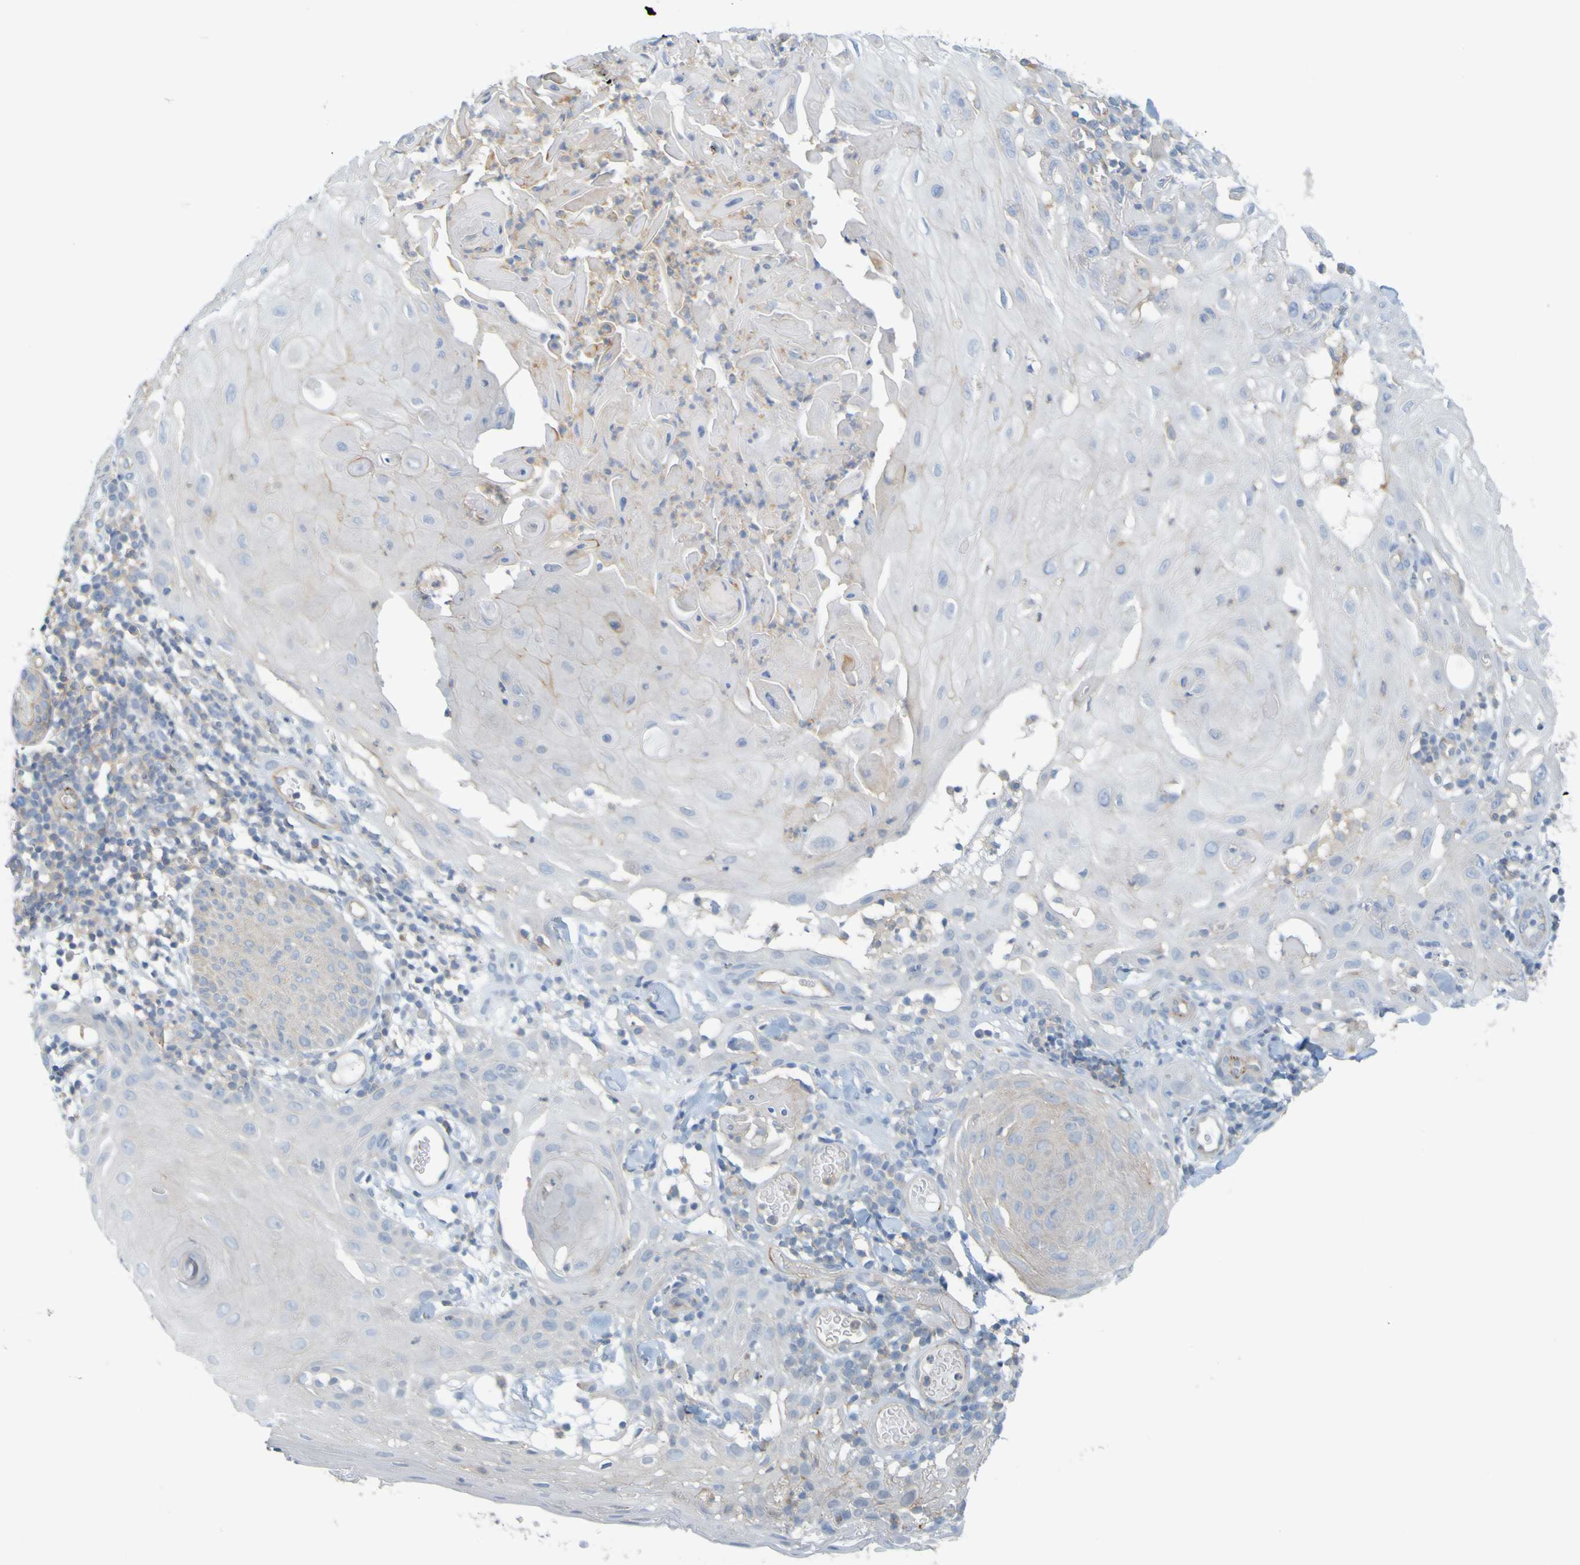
{"staining": {"intensity": "weak", "quantity": "<25%", "location": "cytoplasmic/membranous"}, "tissue": "skin cancer", "cell_type": "Tumor cells", "image_type": "cancer", "snomed": [{"axis": "morphology", "description": "Squamous cell carcinoma, NOS"}, {"axis": "topography", "description": "Skin"}], "caption": "Human squamous cell carcinoma (skin) stained for a protein using immunohistochemistry displays no staining in tumor cells.", "gene": "APPL1", "patient": {"sex": "male", "age": 24}}